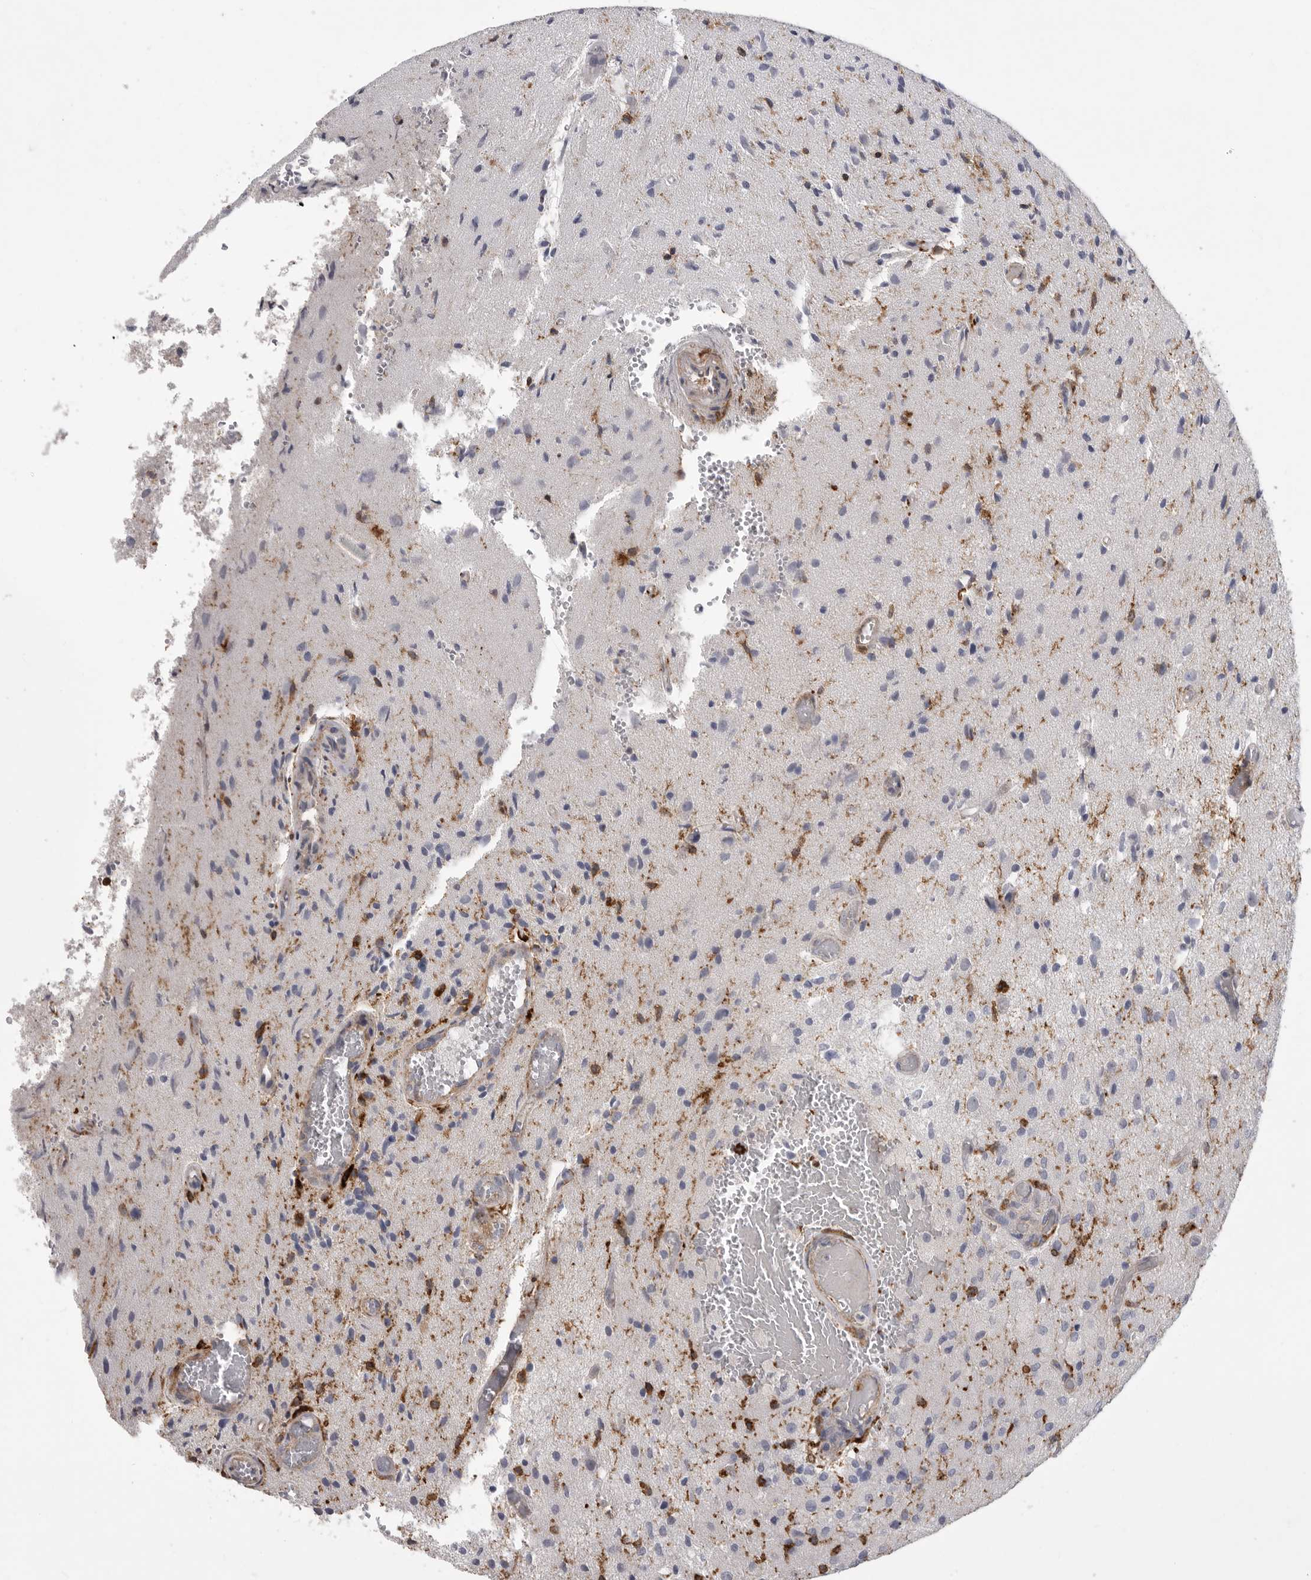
{"staining": {"intensity": "negative", "quantity": "none", "location": "none"}, "tissue": "glioma", "cell_type": "Tumor cells", "image_type": "cancer", "snomed": [{"axis": "morphology", "description": "Normal tissue, NOS"}, {"axis": "morphology", "description": "Glioma, malignant, High grade"}, {"axis": "topography", "description": "Cerebral cortex"}], "caption": "Protein analysis of glioma exhibits no significant positivity in tumor cells.", "gene": "SIGLEC10", "patient": {"sex": "male", "age": 77}}